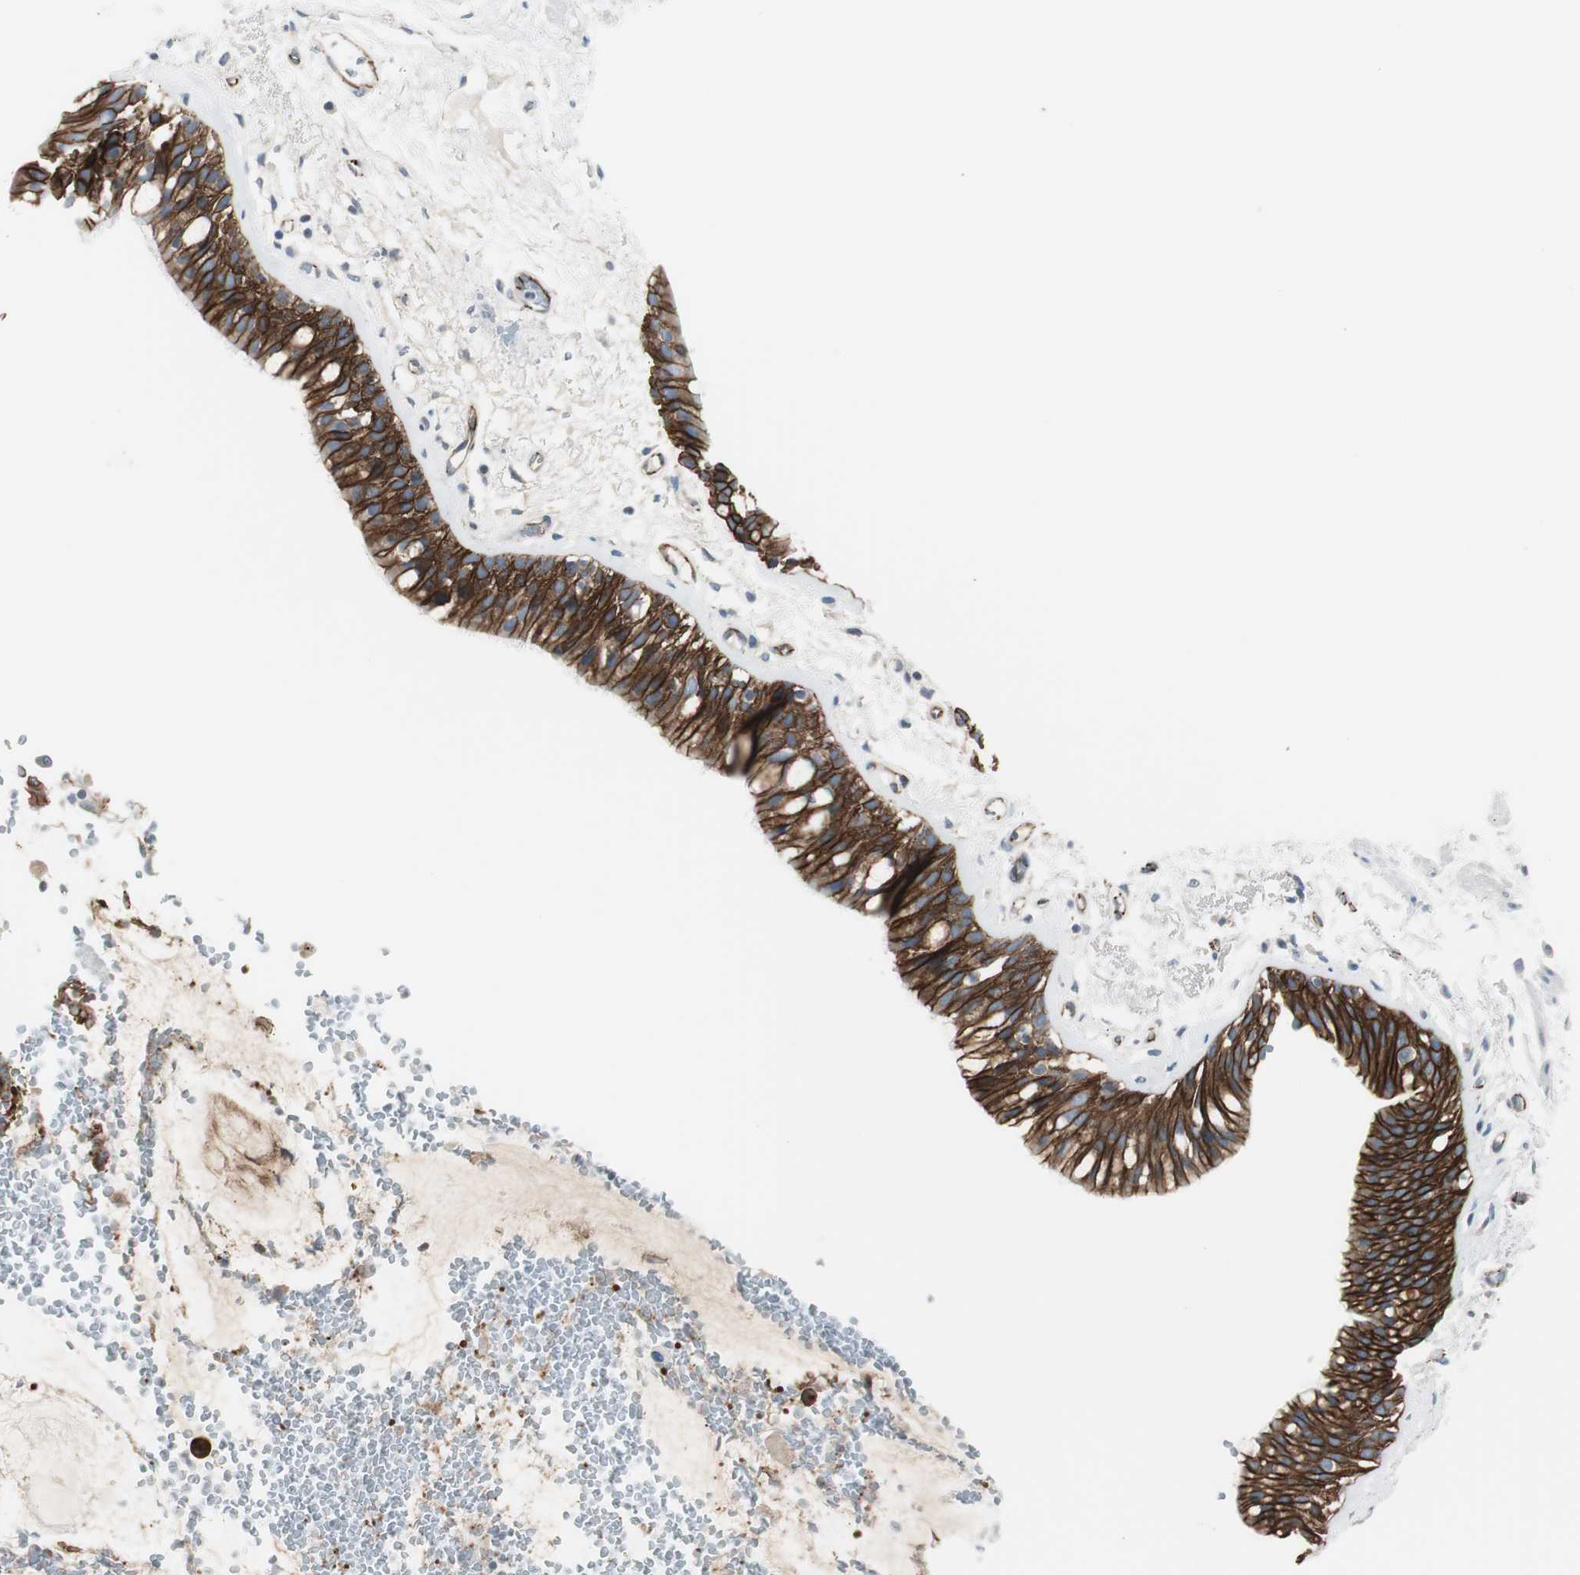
{"staining": {"intensity": "strong", "quantity": ">75%", "location": "cytoplasmic/membranous"}, "tissue": "bronchus", "cell_type": "Respiratory epithelial cells", "image_type": "normal", "snomed": [{"axis": "morphology", "description": "Normal tissue, NOS"}, {"axis": "topography", "description": "Bronchus"}], "caption": "Immunohistochemical staining of unremarkable bronchus reveals strong cytoplasmic/membranous protein staining in approximately >75% of respiratory epithelial cells.", "gene": "STXBP4", "patient": {"sex": "male", "age": 66}}